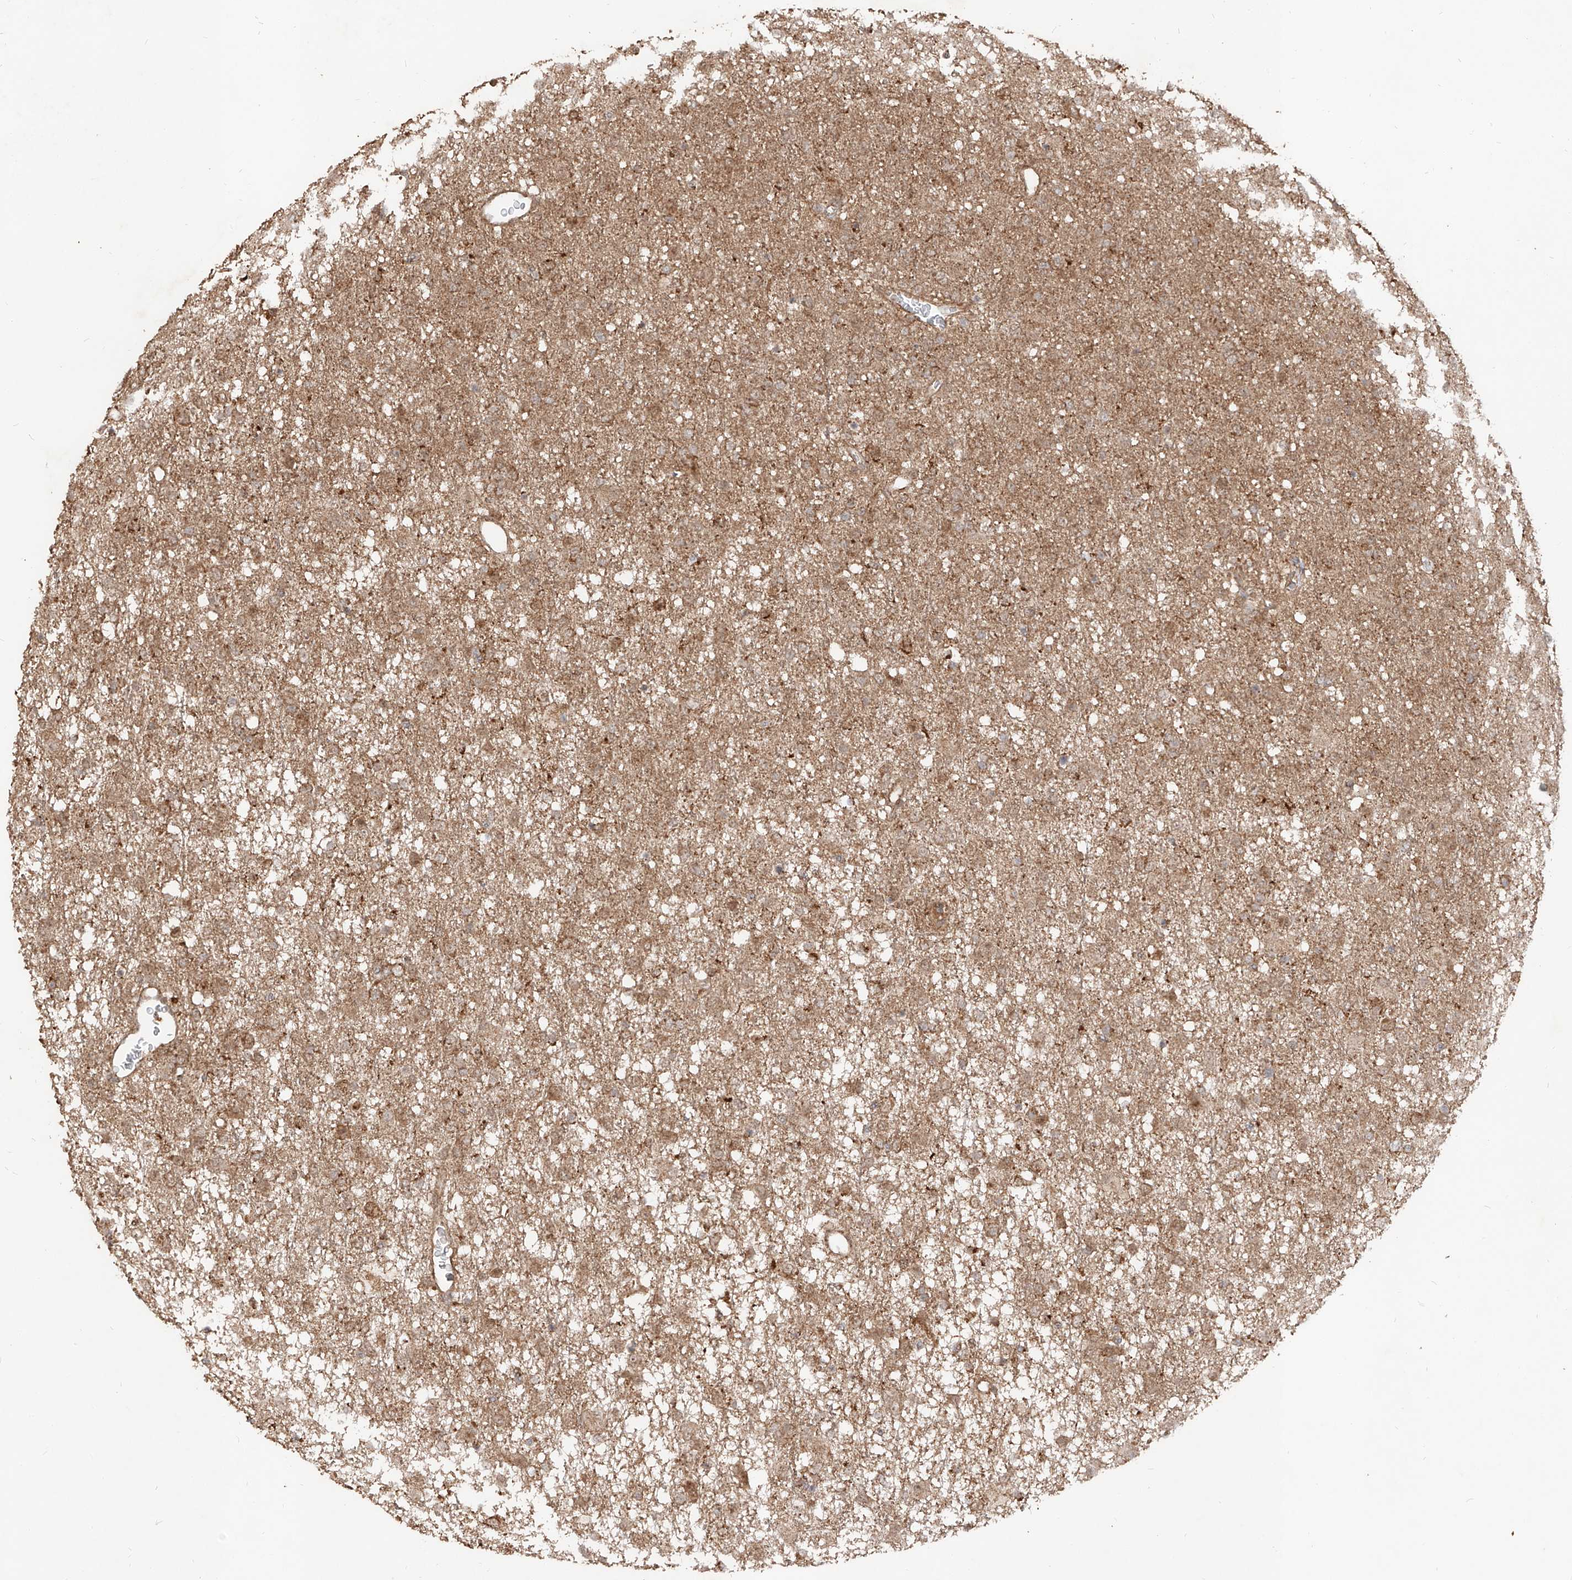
{"staining": {"intensity": "moderate", "quantity": ">75%", "location": "cytoplasmic/membranous"}, "tissue": "glioma", "cell_type": "Tumor cells", "image_type": "cancer", "snomed": [{"axis": "morphology", "description": "Glioma, malignant, Low grade"}, {"axis": "topography", "description": "Brain"}], "caption": "Human glioma stained with a brown dye displays moderate cytoplasmic/membranous positive expression in approximately >75% of tumor cells.", "gene": "AIM2", "patient": {"sex": "male", "age": 65}}